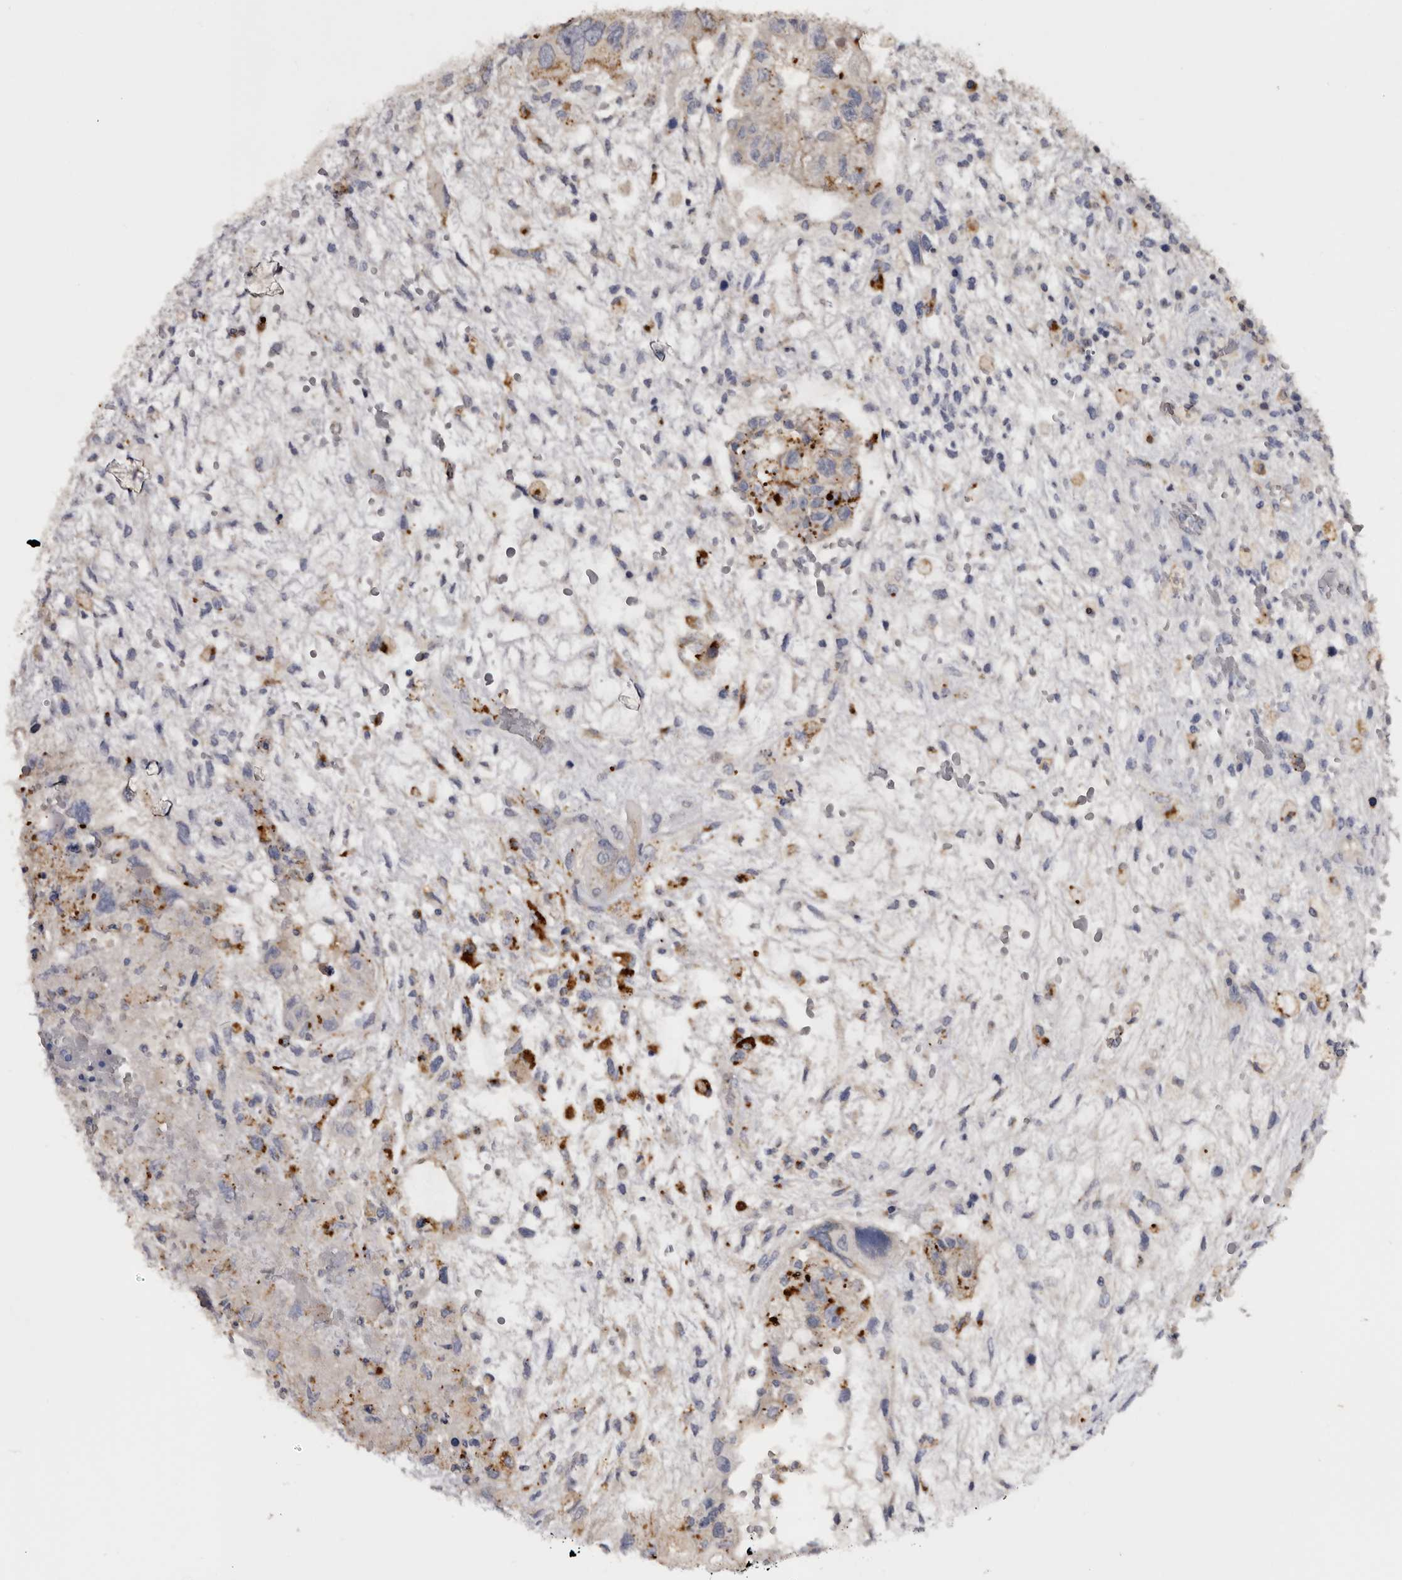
{"staining": {"intensity": "moderate", "quantity": "<25%", "location": "cytoplasmic/membranous"}, "tissue": "testis cancer", "cell_type": "Tumor cells", "image_type": "cancer", "snomed": [{"axis": "morphology", "description": "Carcinoma, Embryonal, NOS"}, {"axis": "topography", "description": "Testis"}], "caption": "Embryonal carcinoma (testis) was stained to show a protein in brown. There is low levels of moderate cytoplasmic/membranous positivity in approximately <25% of tumor cells.", "gene": "DAP", "patient": {"sex": "male", "age": 36}}